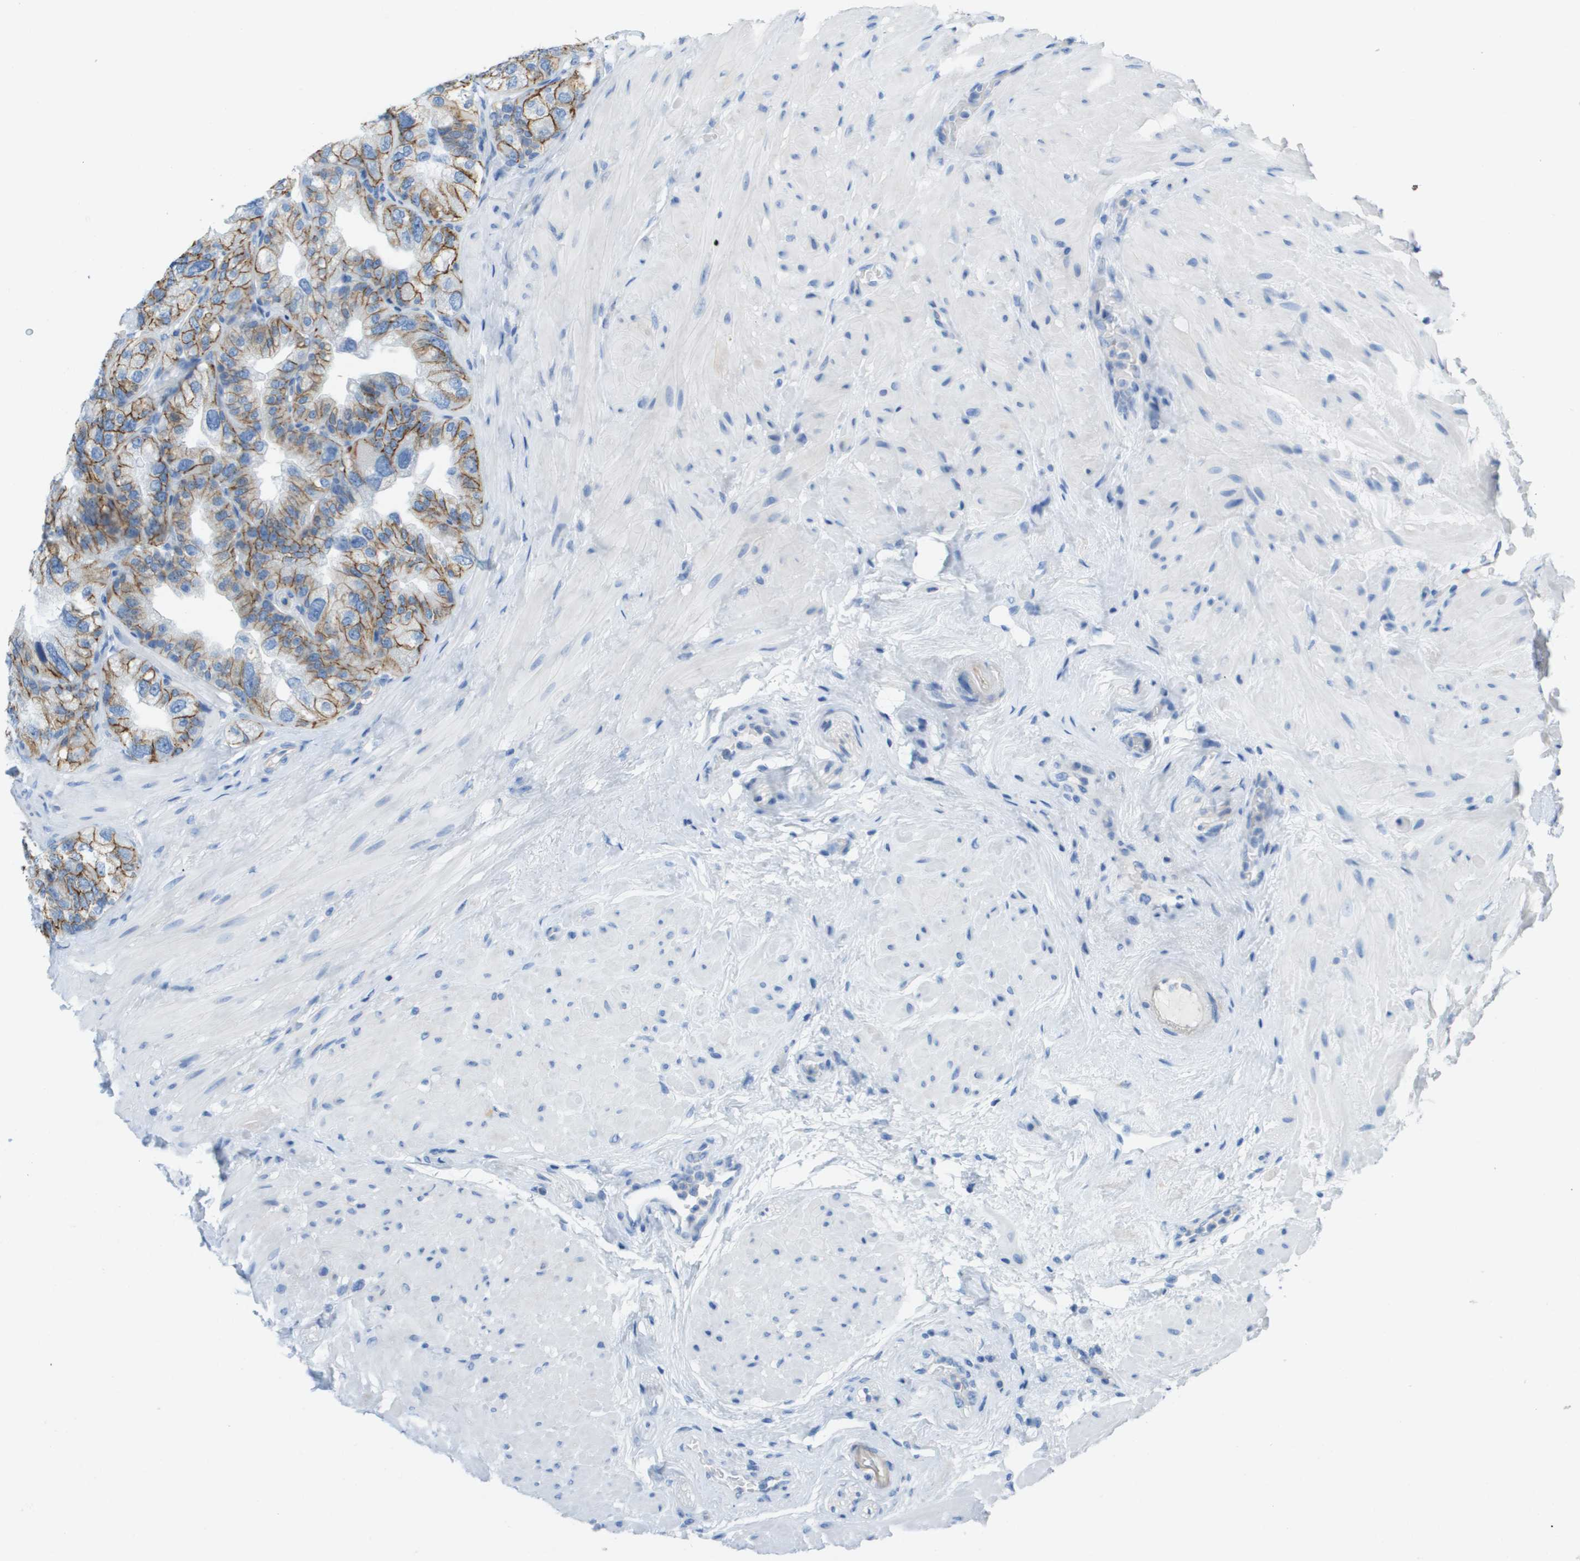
{"staining": {"intensity": "moderate", "quantity": "25%-75%", "location": "cytoplasmic/membranous"}, "tissue": "seminal vesicle", "cell_type": "Glandular cells", "image_type": "normal", "snomed": [{"axis": "morphology", "description": "Normal tissue, NOS"}, {"axis": "topography", "description": "Seminal veicle"}], "caption": "IHC micrograph of normal human seminal vesicle stained for a protein (brown), which demonstrates medium levels of moderate cytoplasmic/membranous staining in about 25%-75% of glandular cells.", "gene": "CD46", "patient": {"sex": "male", "age": 68}}